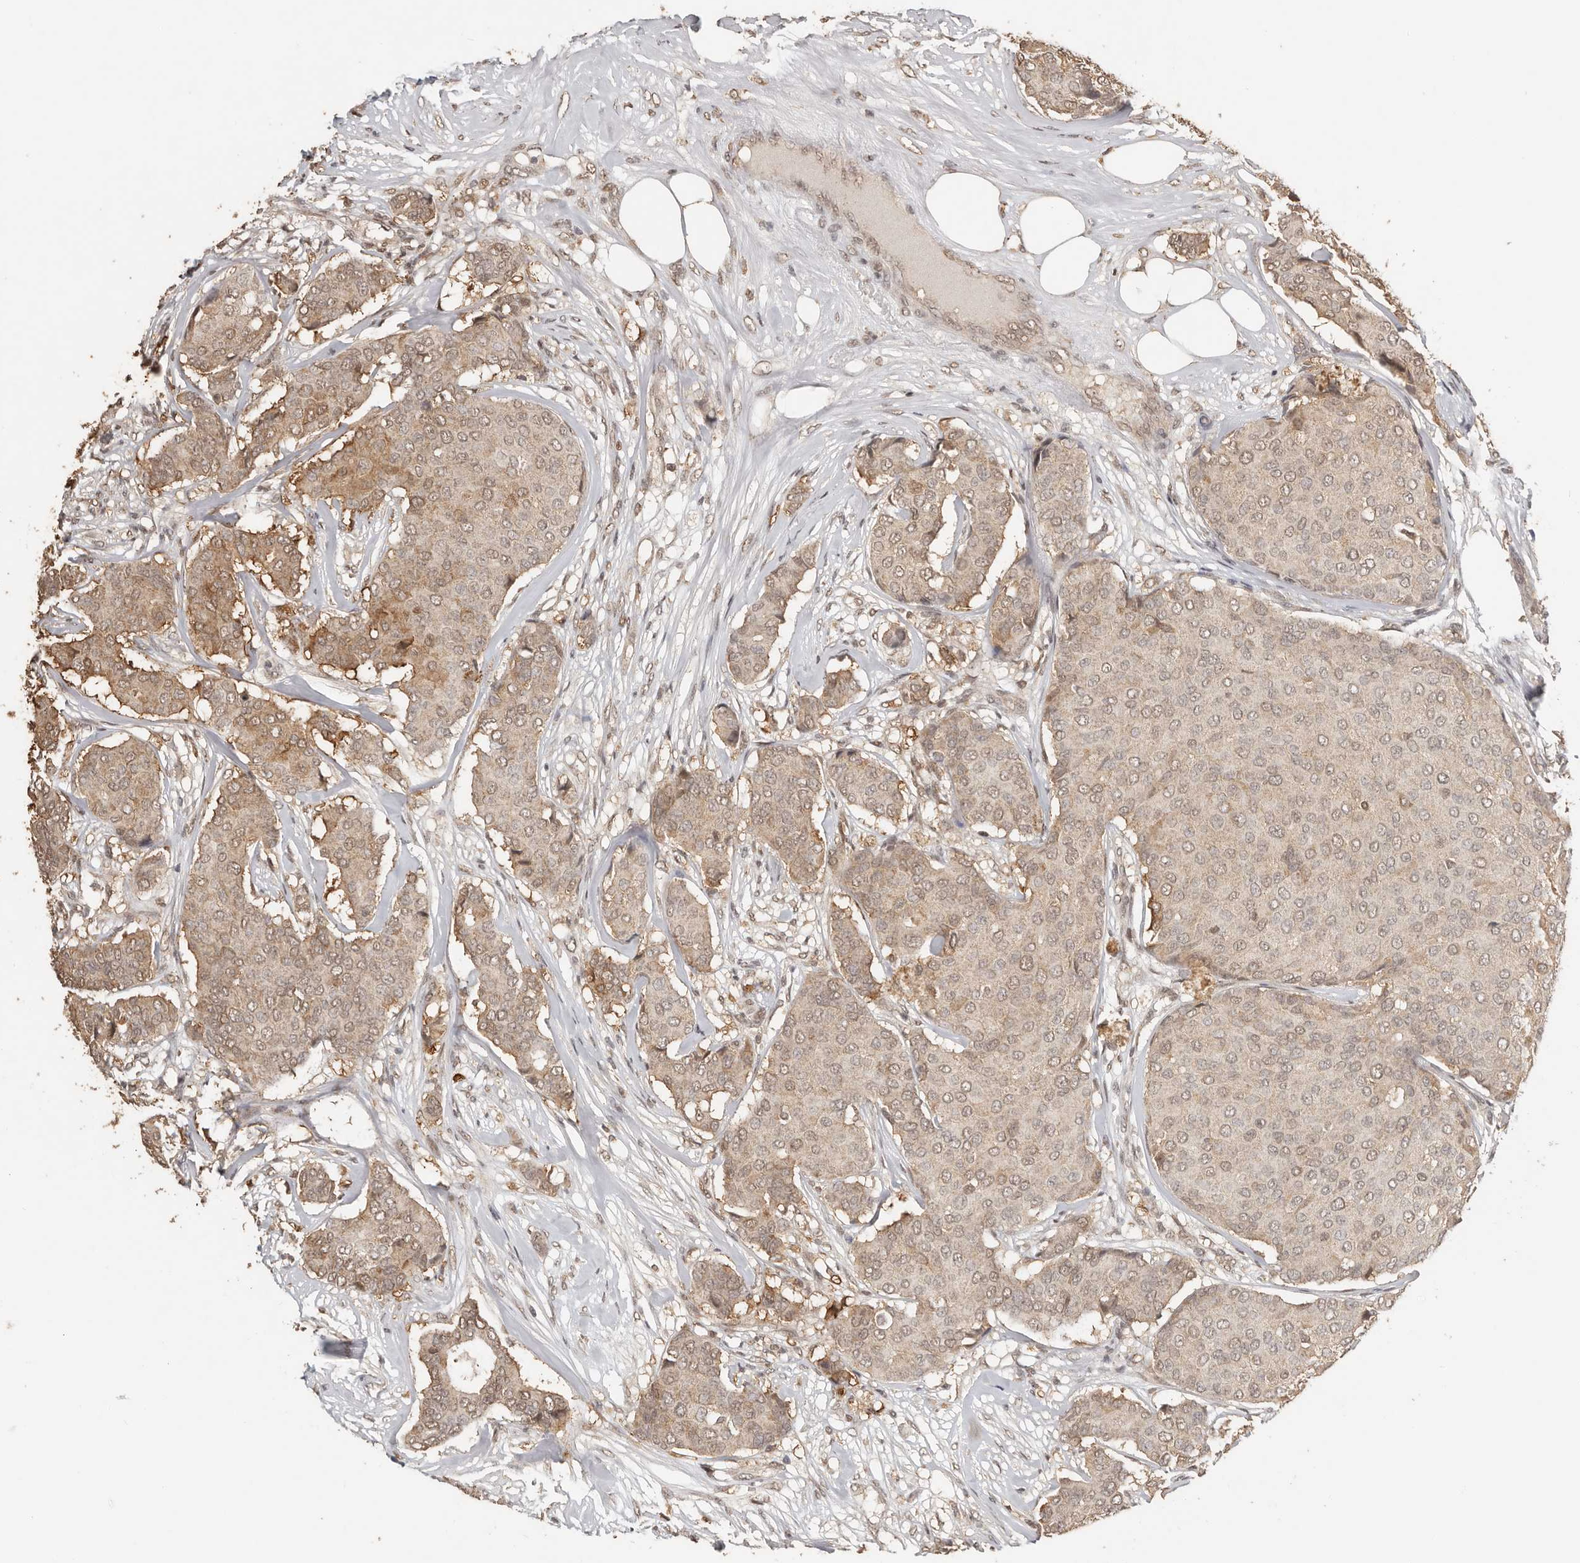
{"staining": {"intensity": "moderate", "quantity": ">75%", "location": "cytoplasmic/membranous,nuclear"}, "tissue": "breast cancer", "cell_type": "Tumor cells", "image_type": "cancer", "snomed": [{"axis": "morphology", "description": "Duct carcinoma"}, {"axis": "topography", "description": "Breast"}], "caption": "Breast infiltrating ductal carcinoma stained for a protein reveals moderate cytoplasmic/membranous and nuclear positivity in tumor cells.", "gene": "SEC14L1", "patient": {"sex": "female", "age": 75}}